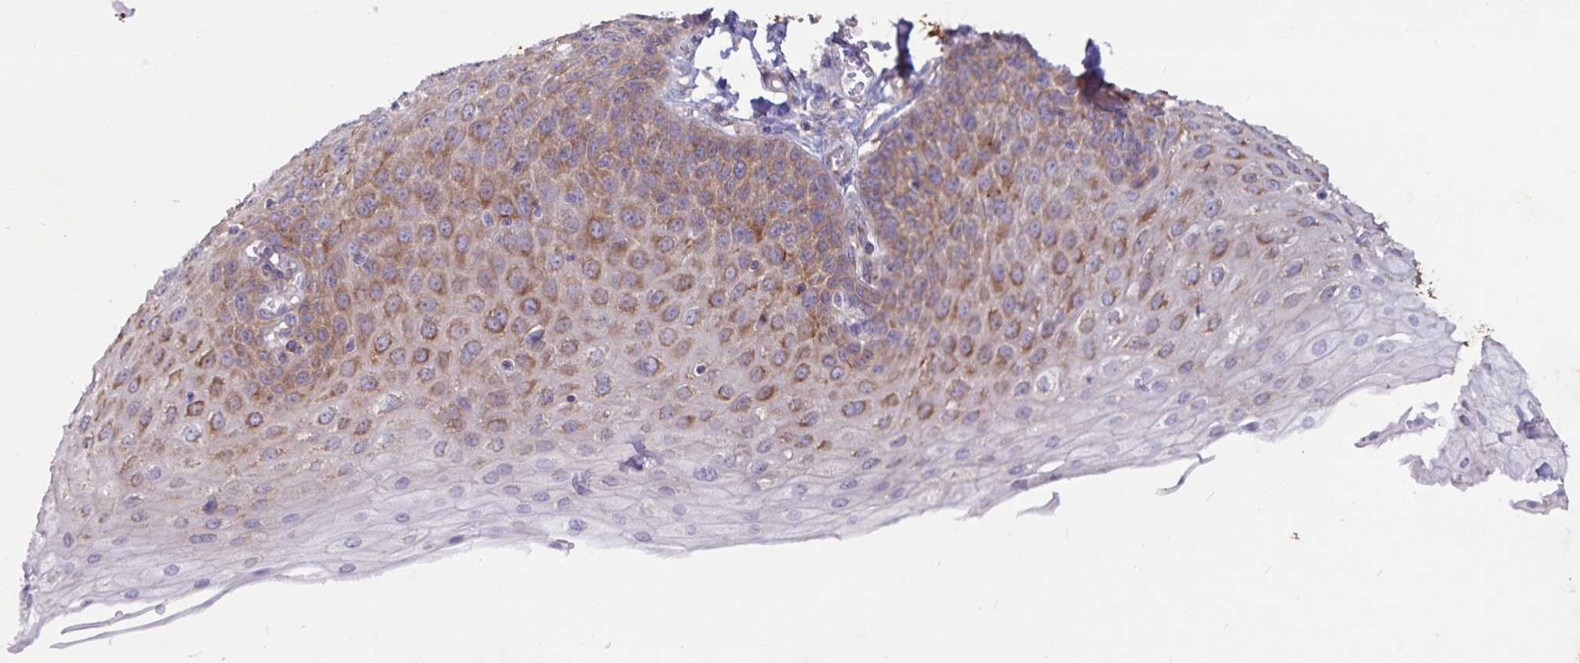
{"staining": {"intensity": "moderate", "quantity": "25%-75%", "location": "cytoplasmic/membranous"}, "tissue": "esophagus", "cell_type": "Squamous epithelial cells", "image_type": "normal", "snomed": [{"axis": "morphology", "description": "Normal tissue, NOS"}, {"axis": "morphology", "description": "Adenocarcinoma, NOS"}, {"axis": "topography", "description": "Esophagus"}], "caption": "An immunohistochemistry (IHC) image of unremarkable tissue is shown. Protein staining in brown labels moderate cytoplasmic/membranous positivity in esophagus within squamous epithelial cells.", "gene": "FAM120A", "patient": {"sex": "male", "age": 81}}